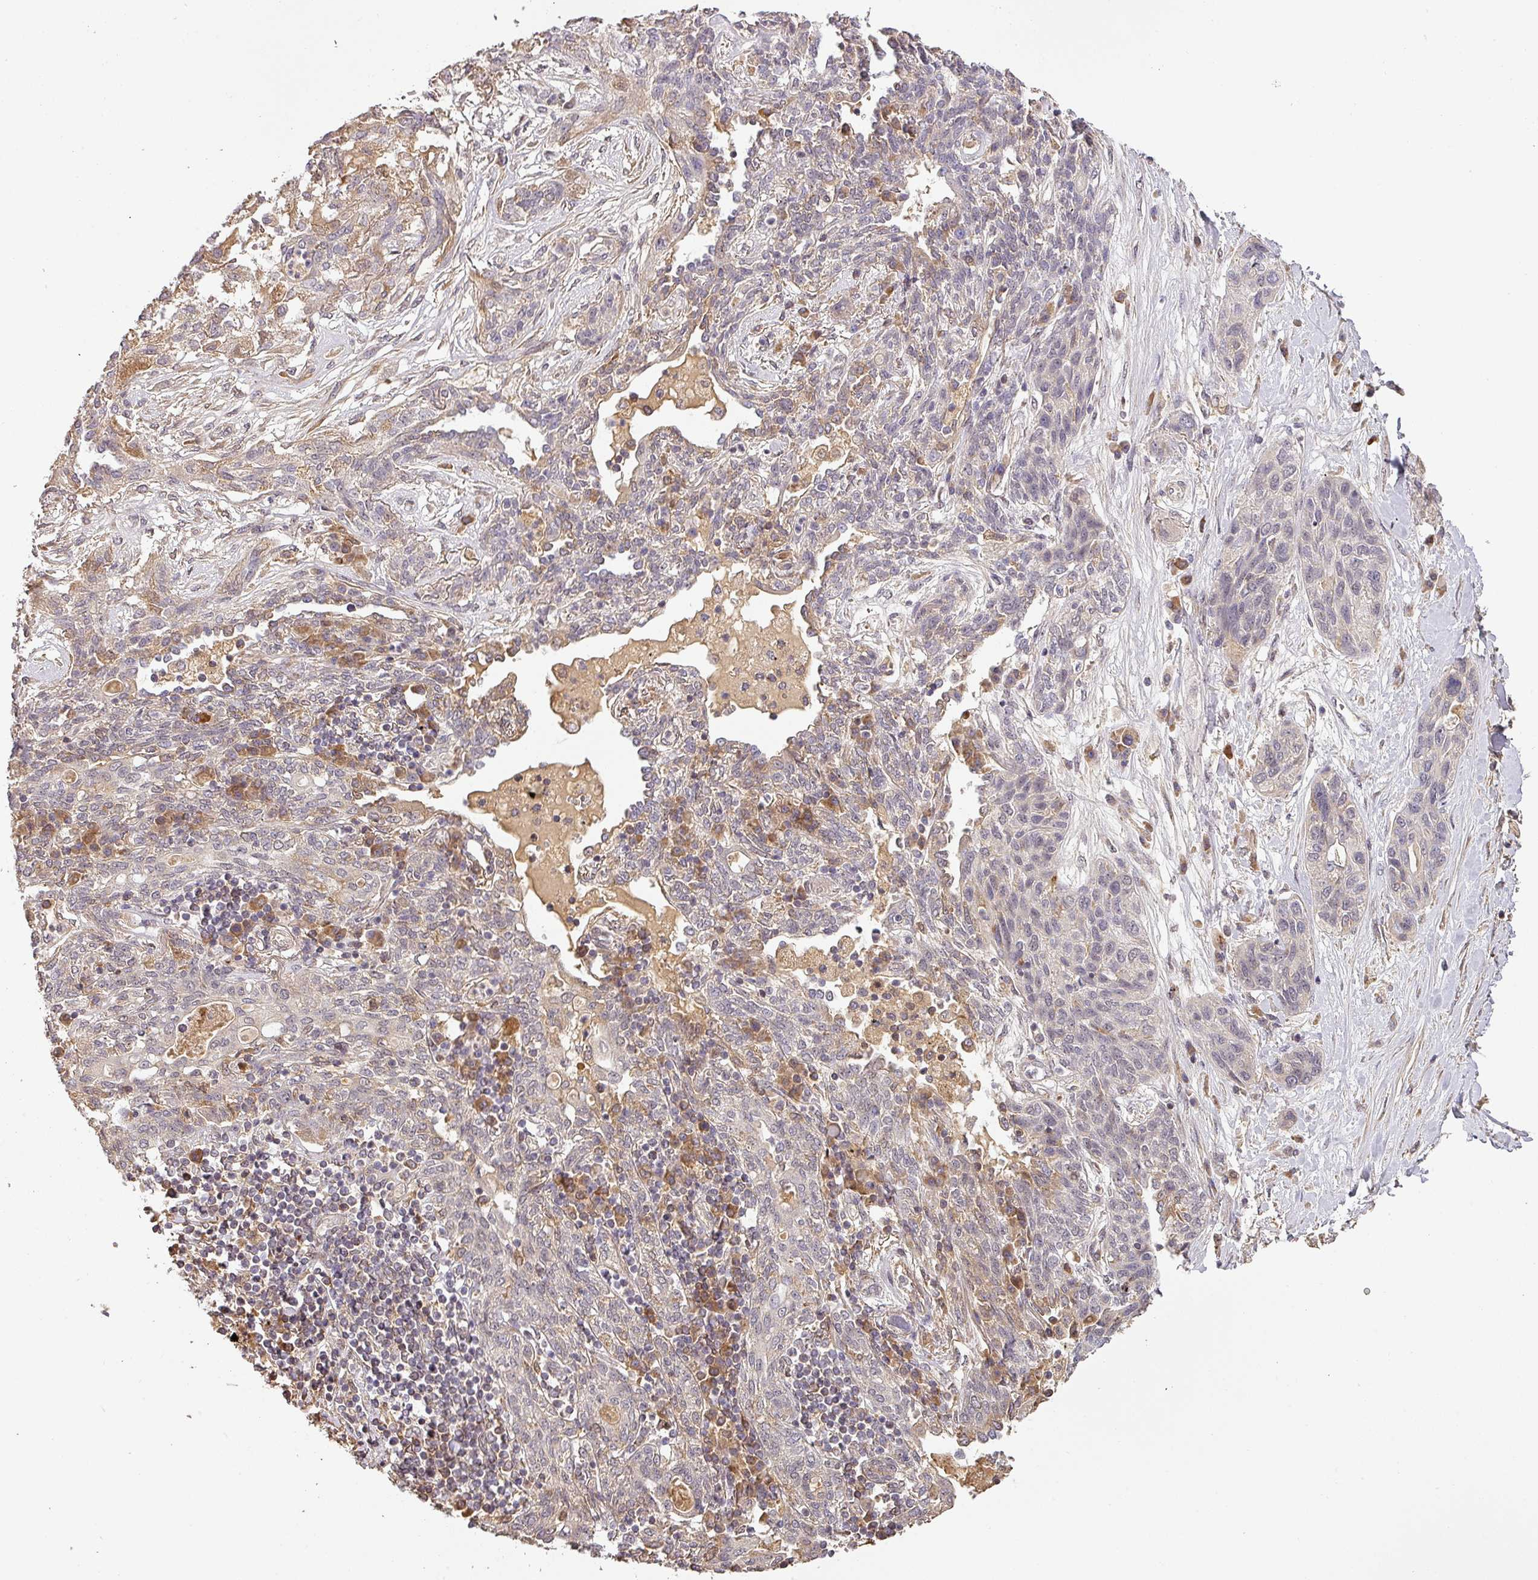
{"staining": {"intensity": "negative", "quantity": "none", "location": "none"}, "tissue": "lung cancer", "cell_type": "Tumor cells", "image_type": "cancer", "snomed": [{"axis": "morphology", "description": "Squamous cell carcinoma, NOS"}, {"axis": "topography", "description": "Lung"}], "caption": "This image is of lung squamous cell carcinoma stained with immunohistochemistry to label a protein in brown with the nuclei are counter-stained blue. There is no positivity in tumor cells.", "gene": "BPIFB3", "patient": {"sex": "female", "age": 70}}